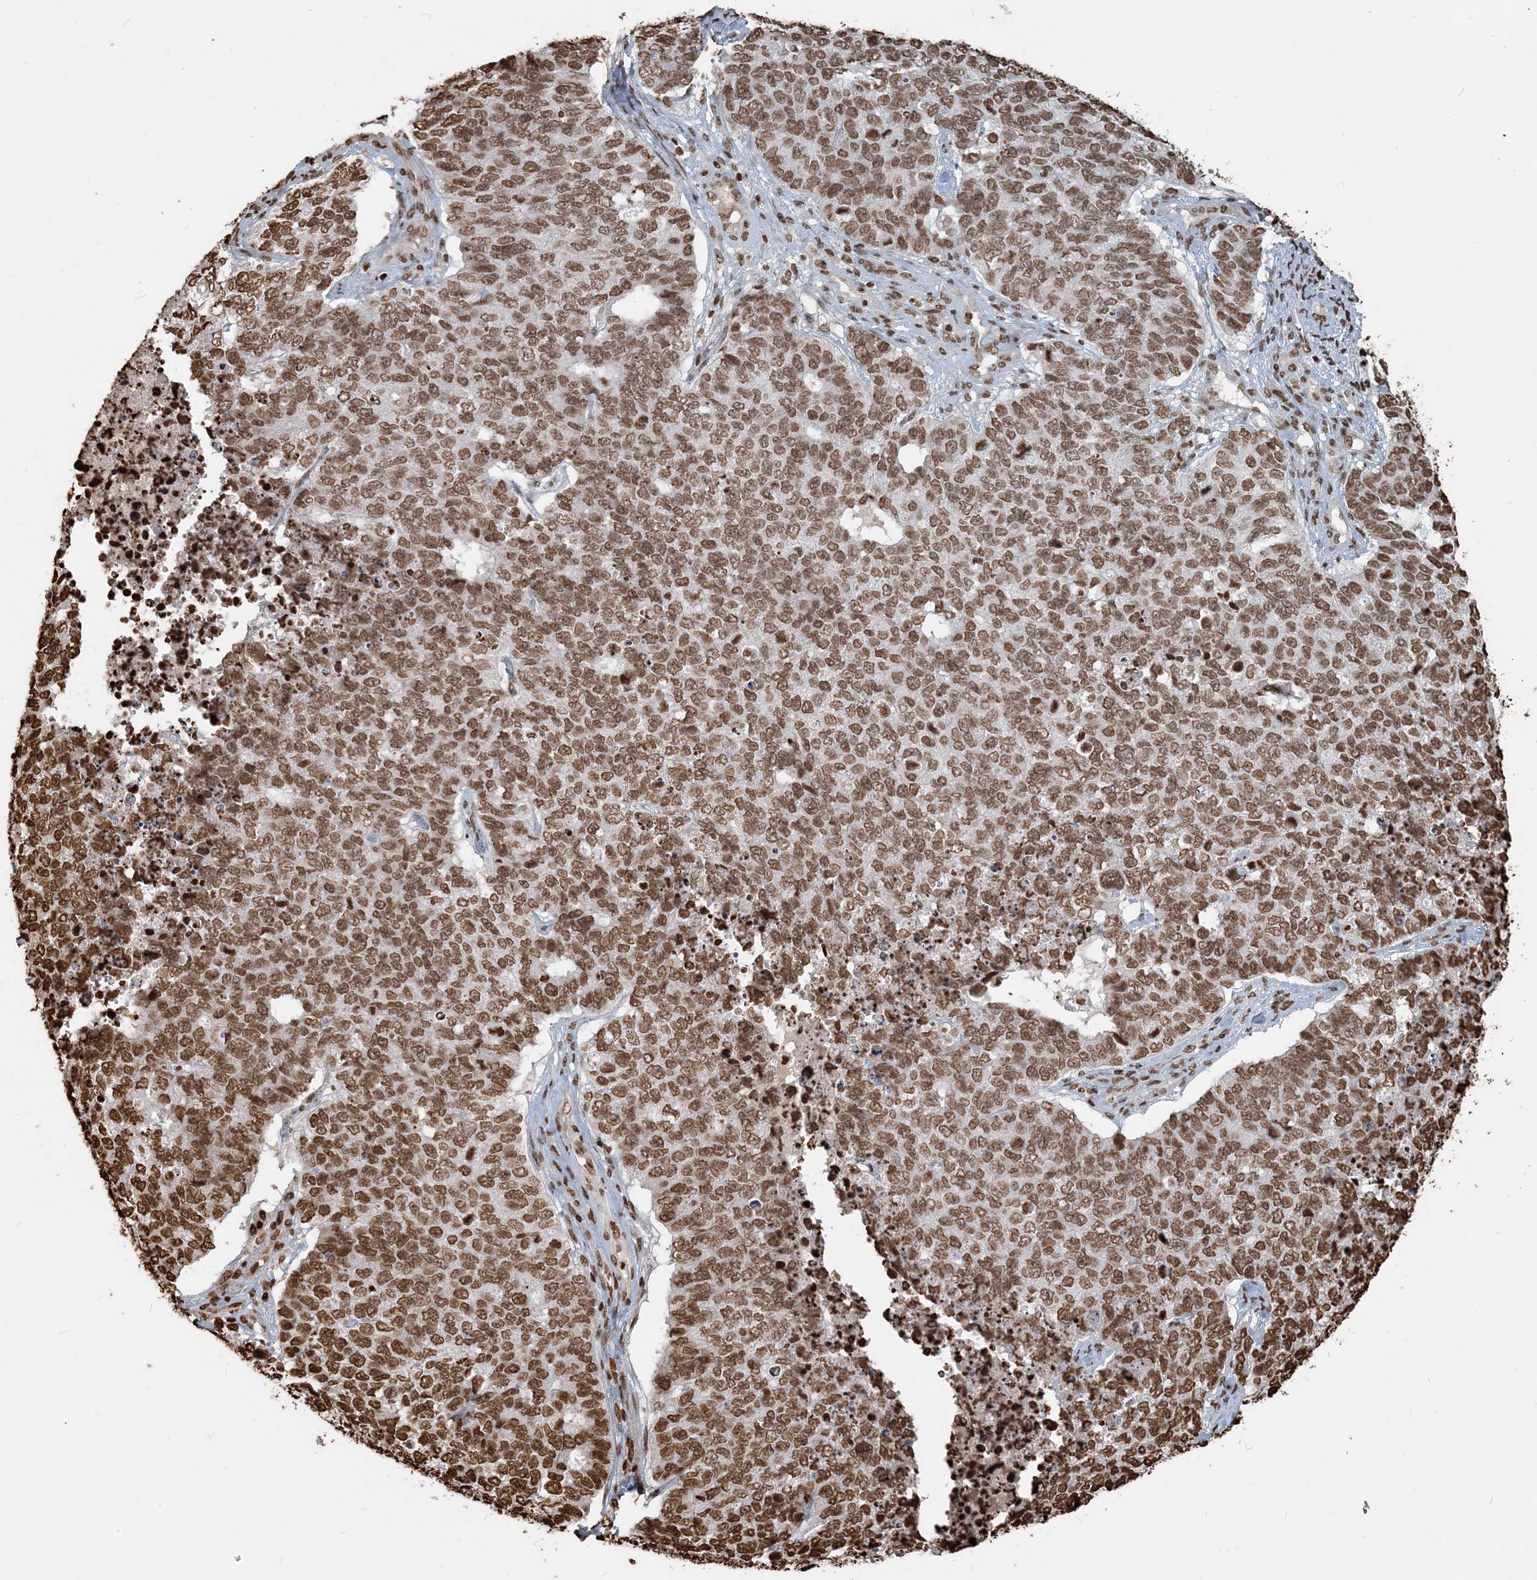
{"staining": {"intensity": "moderate", "quantity": ">75%", "location": "nuclear"}, "tissue": "cervical cancer", "cell_type": "Tumor cells", "image_type": "cancer", "snomed": [{"axis": "morphology", "description": "Squamous cell carcinoma, NOS"}, {"axis": "topography", "description": "Cervix"}], "caption": "This micrograph exhibits immunohistochemistry staining of squamous cell carcinoma (cervical), with medium moderate nuclear staining in about >75% of tumor cells.", "gene": "H3-3B", "patient": {"sex": "female", "age": 63}}